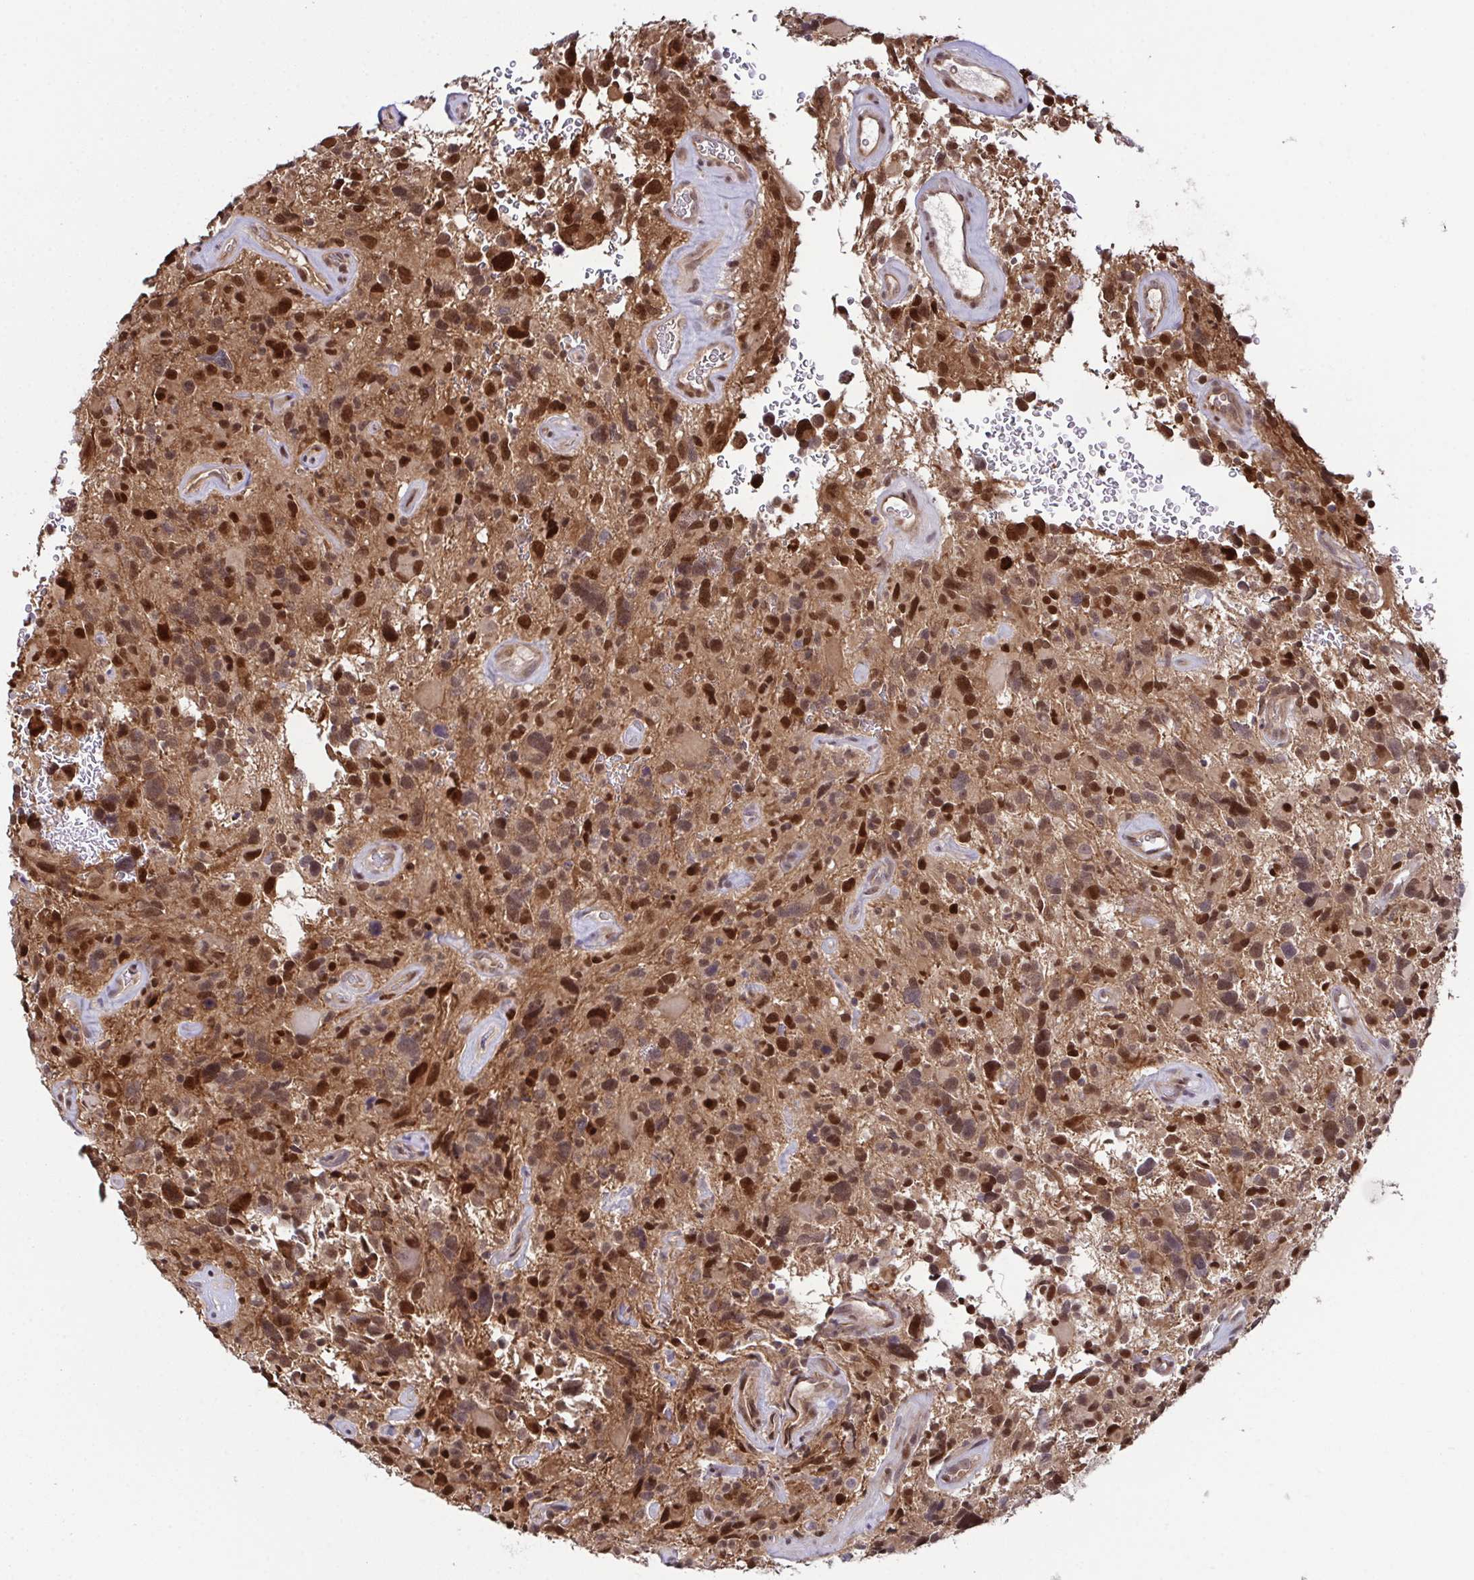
{"staining": {"intensity": "moderate", "quantity": ">75%", "location": "nuclear"}, "tissue": "glioma", "cell_type": "Tumor cells", "image_type": "cancer", "snomed": [{"axis": "morphology", "description": "Glioma, malignant, High grade"}, {"axis": "topography", "description": "Brain"}], "caption": "Glioma tissue shows moderate nuclear staining in about >75% of tumor cells, visualized by immunohistochemistry.", "gene": "DNAJB1", "patient": {"sex": "male", "age": 49}}